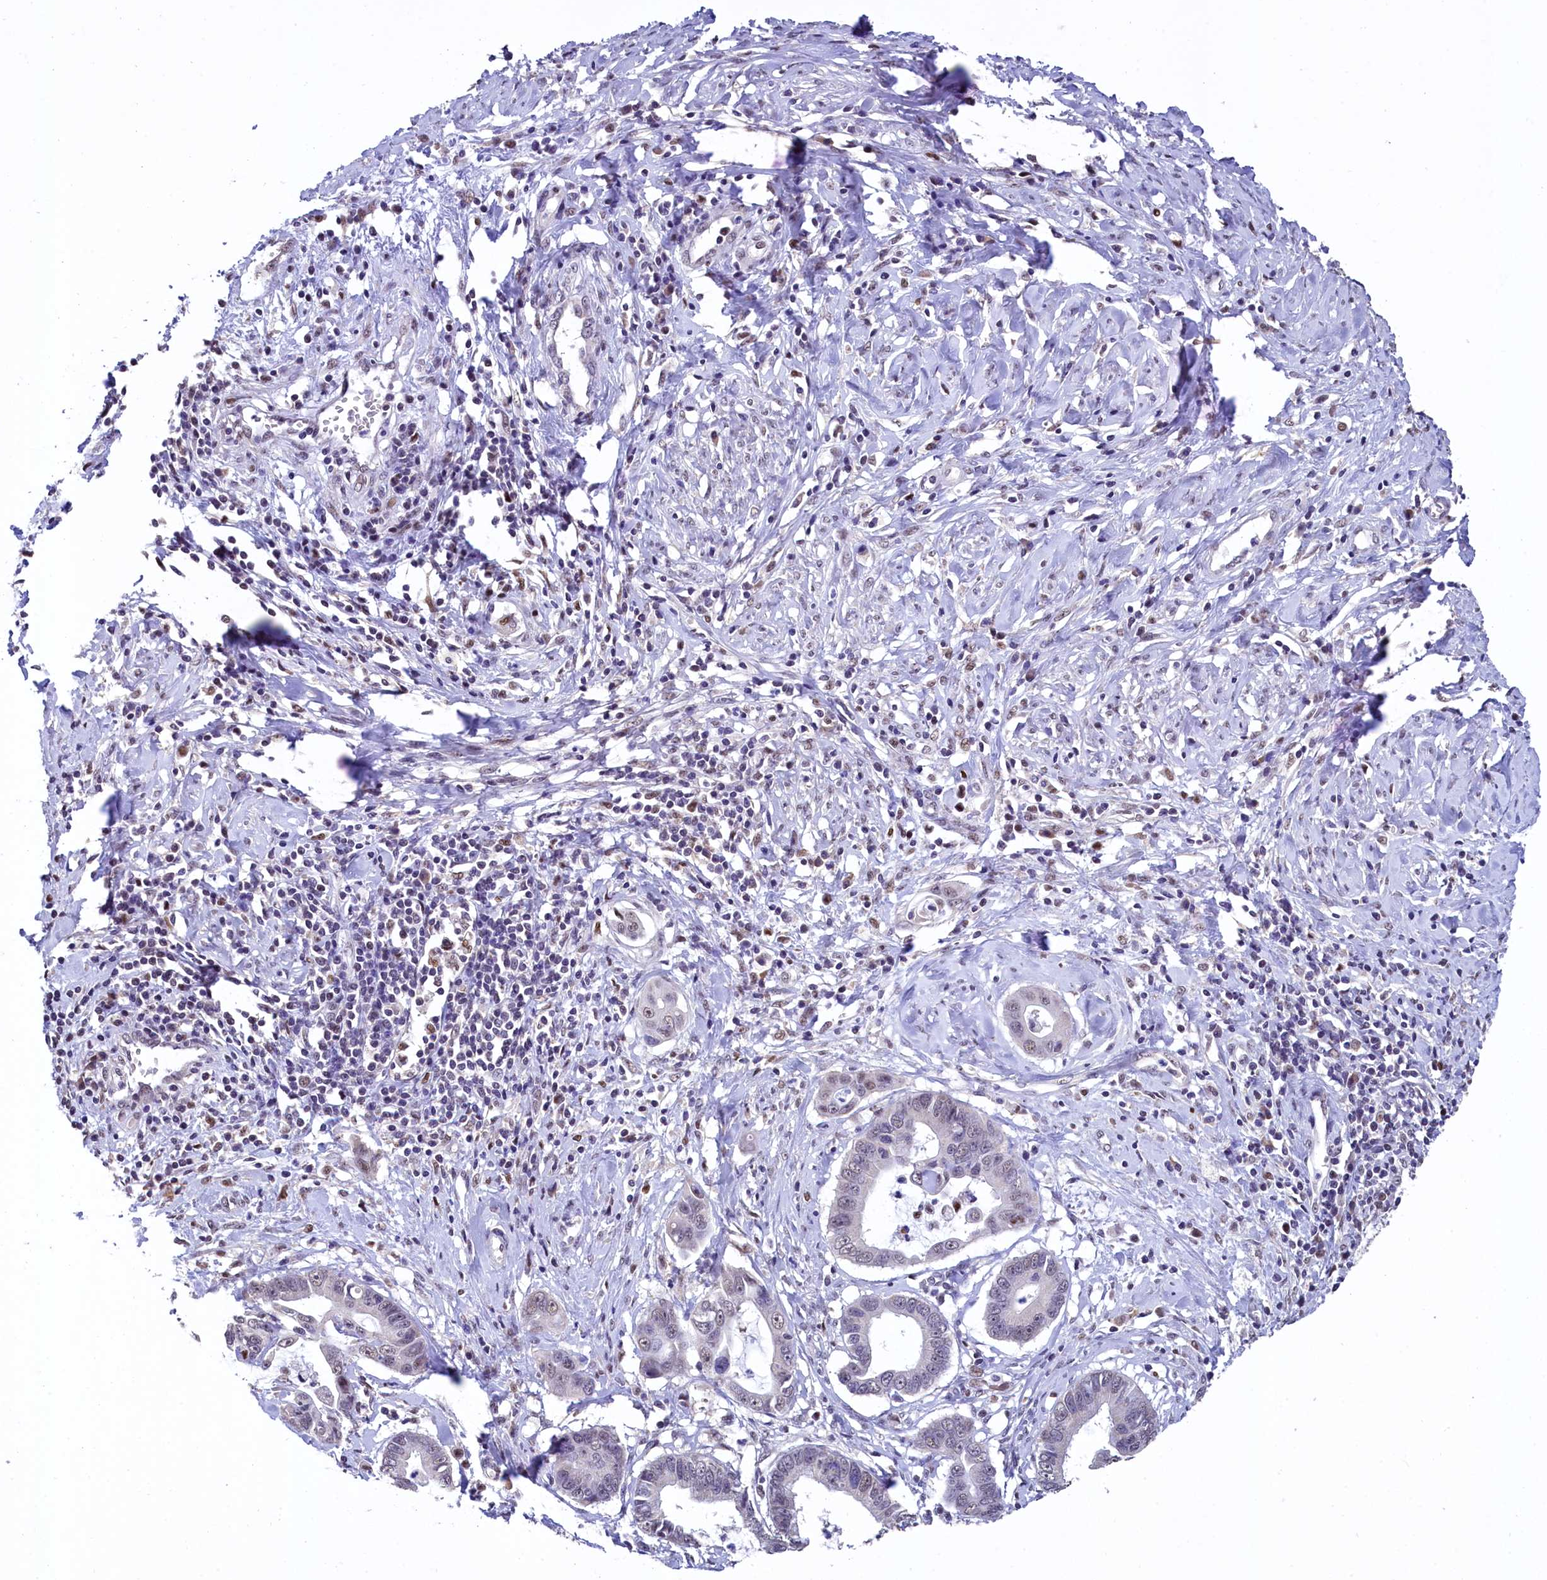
{"staining": {"intensity": "weak", "quantity": "<25%", "location": "nuclear"}, "tissue": "cervical cancer", "cell_type": "Tumor cells", "image_type": "cancer", "snomed": [{"axis": "morphology", "description": "Adenocarcinoma, NOS"}, {"axis": "topography", "description": "Cervix"}], "caption": "There is no significant positivity in tumor cells of cervical adenocarcinoma.", "gene": "HECTD4", "patient": {"sex": "female", "age": 44}}